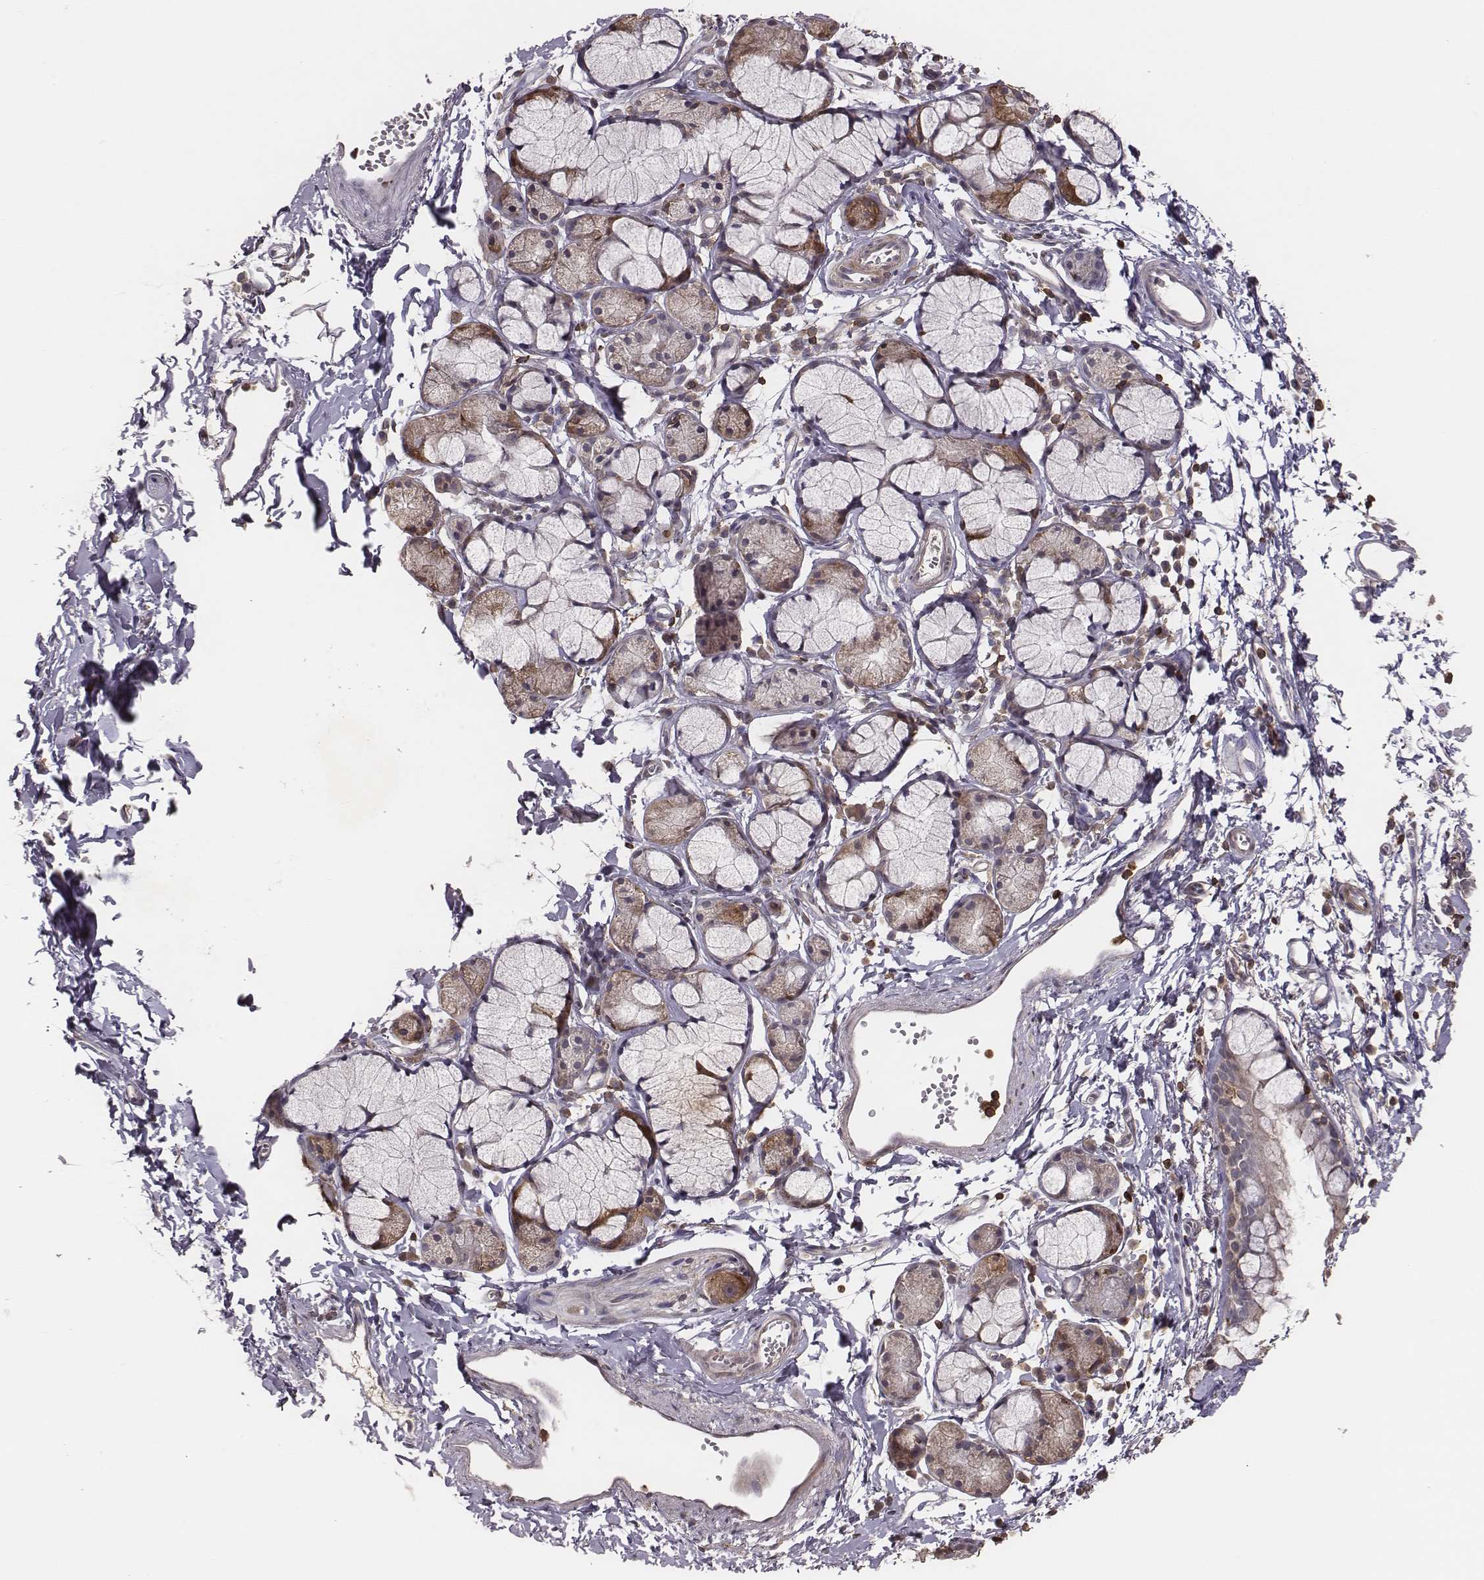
{"staining": {"intensity": "negative", "quantity": "none", "location": "none"}, "tissue": "bronchus", "cell_type": "Respiratory epithelial cells", "image_type": "normal", "snomed": [{"axis": "morphology", "description": "Normal tissue, NOS"}, {"axis": "topography", "description": "Cartilage tissue"}, {"axis": "topography", "description": "Bronchus"}], "caption": "IHC of unremarkable human bronchus demonstrates no expression in respiratory epithelial cells.", "gene": "PILRA", "patient": {"sex": "female", "age": 59}}